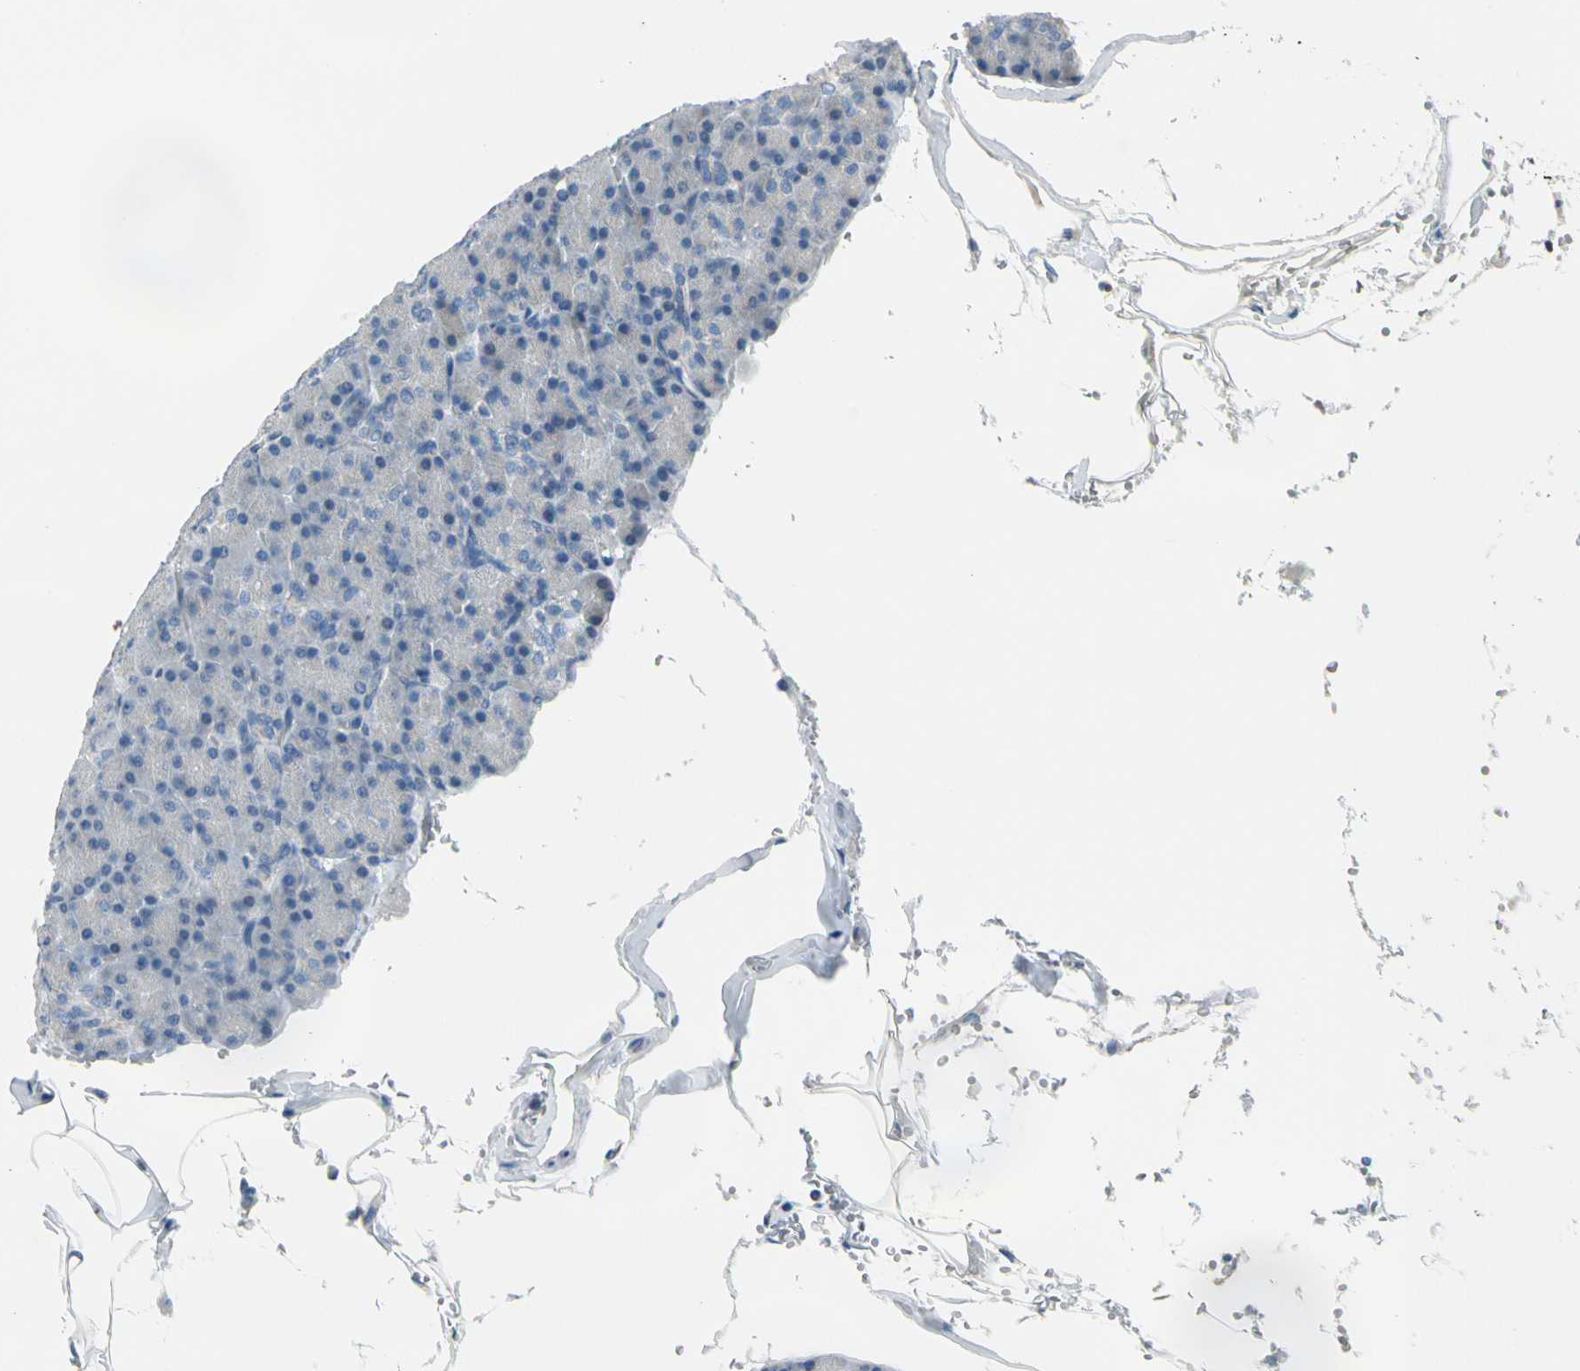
{"staining": {"intensity": "negative", "quantity": "none", "location": "none"}, "tissue": "pancreas", "cell_type": "Exocrine glandular cells", "image_type": "normal", "snomed": [{"axis": "morphology", "description": "Normal tissue, NOS"}, {"axis": "topography", "description": "Pancreas"}], "caption": "High power microscopy image of an immunohistochemistry (IHC) histopathology image of normal pancreas, revealing no significant staining in exocrine glandular cells. (DAB (3,3'-diaminobenzidine) immunohistochemistry visualized using brightfield microscopy, high magnification).", "gene": "STK40", "patient": {"sex": "female", "age": 43}}